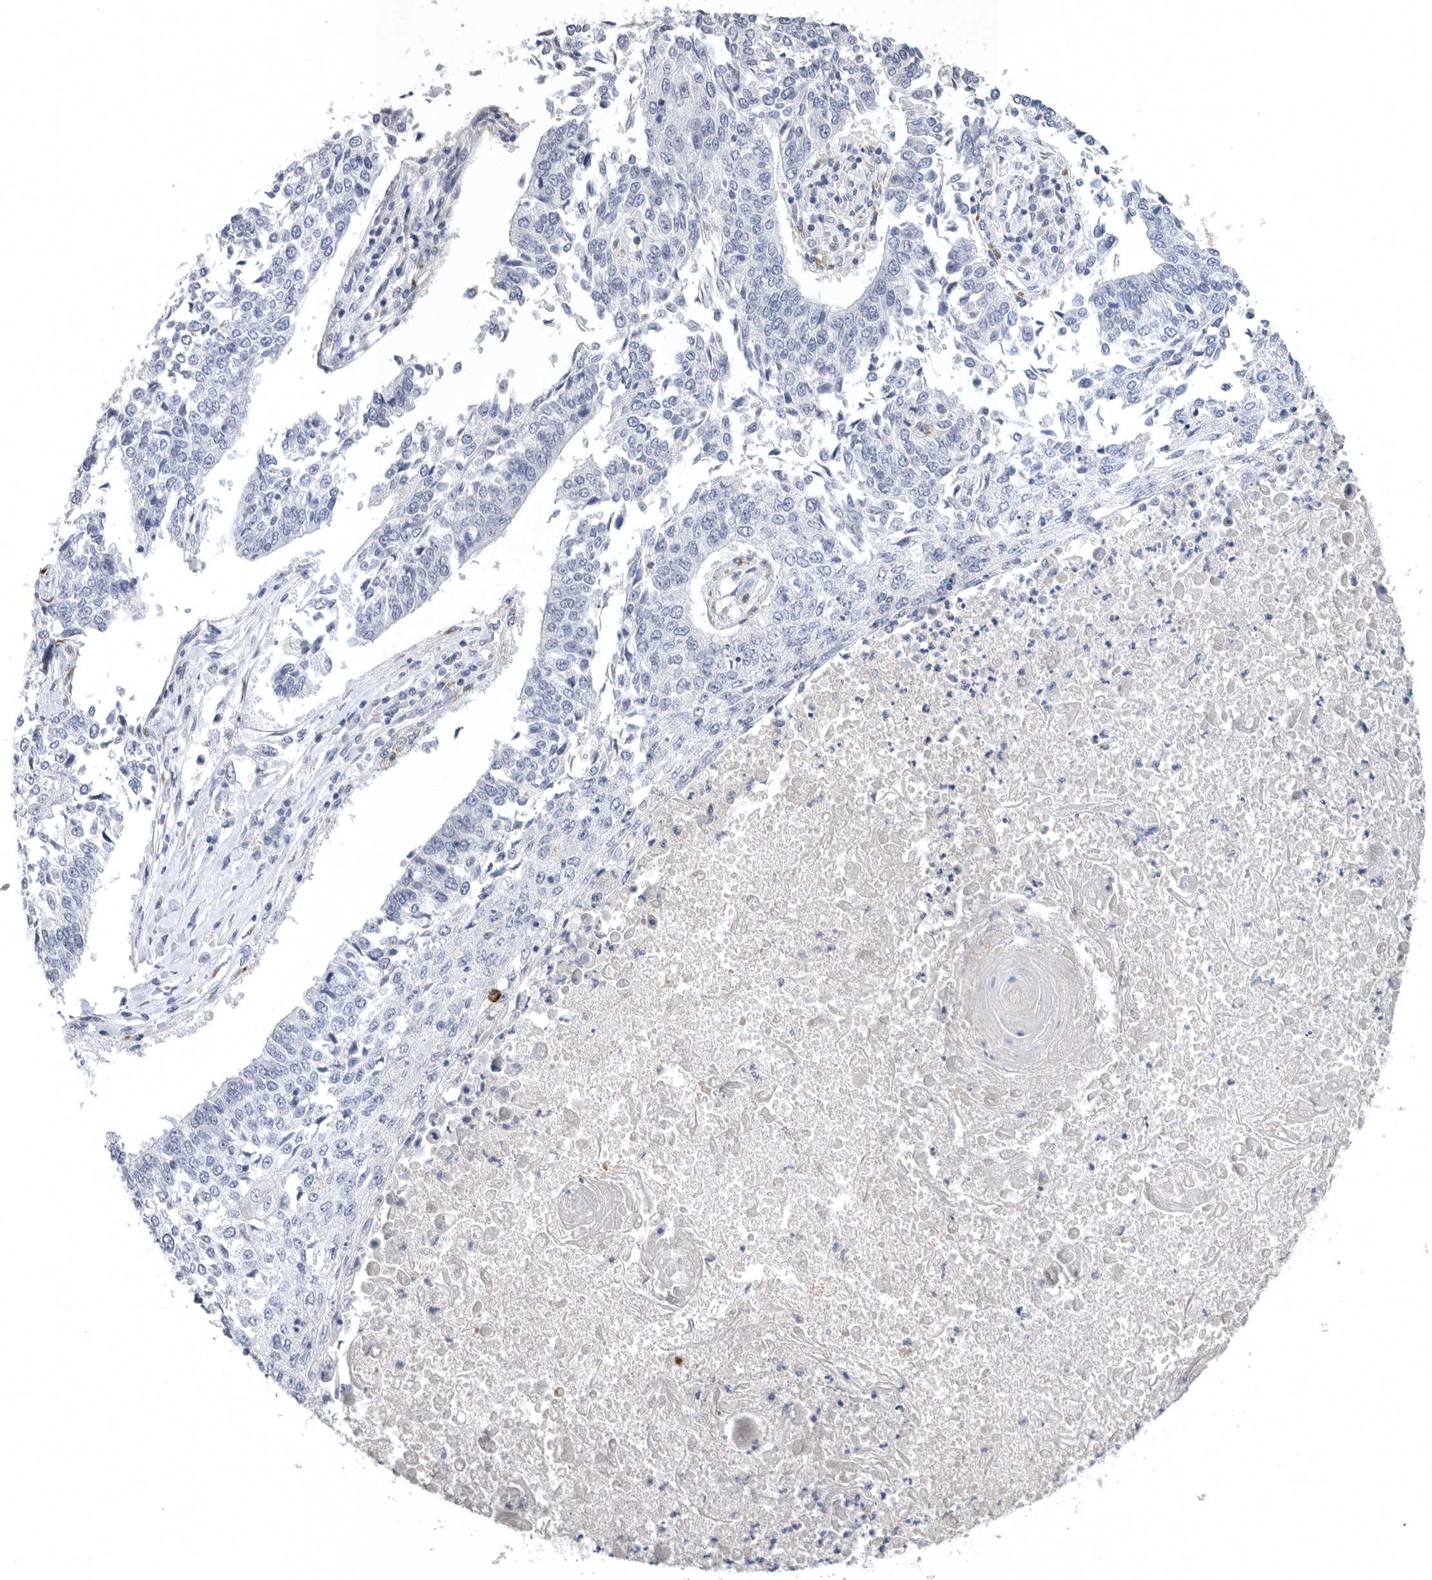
{"staining": {"intensity": "negative", "quantity": "none", "location": "none"}, "tissue": "lung cancer", "cell_type": "Tumor cells", "image_type": "cancer", "snomed": [{"axis": "morphology", "description": "Normal tissue, NOS"}, {"axis": "morphology", "description": "Squamous cell carcinoma, NOS"}, {"axis": "topography", "description": "Cartilage tissue"}, {"axis": "topography", "description": "Bronchus"}, {"axis": "topography", "description": "Lung"}, {"axis": "topography", "description": "Peripheral nerve tissue"}], "caption": "Lung cancer (squamous cell carcinoma) was stained to show a protein in brown. There is no significant positivity in tumor cells. (Immunohistochemistry, brightfield microscopy, high magnification).", "gene": "TIMP1", "patient": {"sex": "female", "age": 49}}